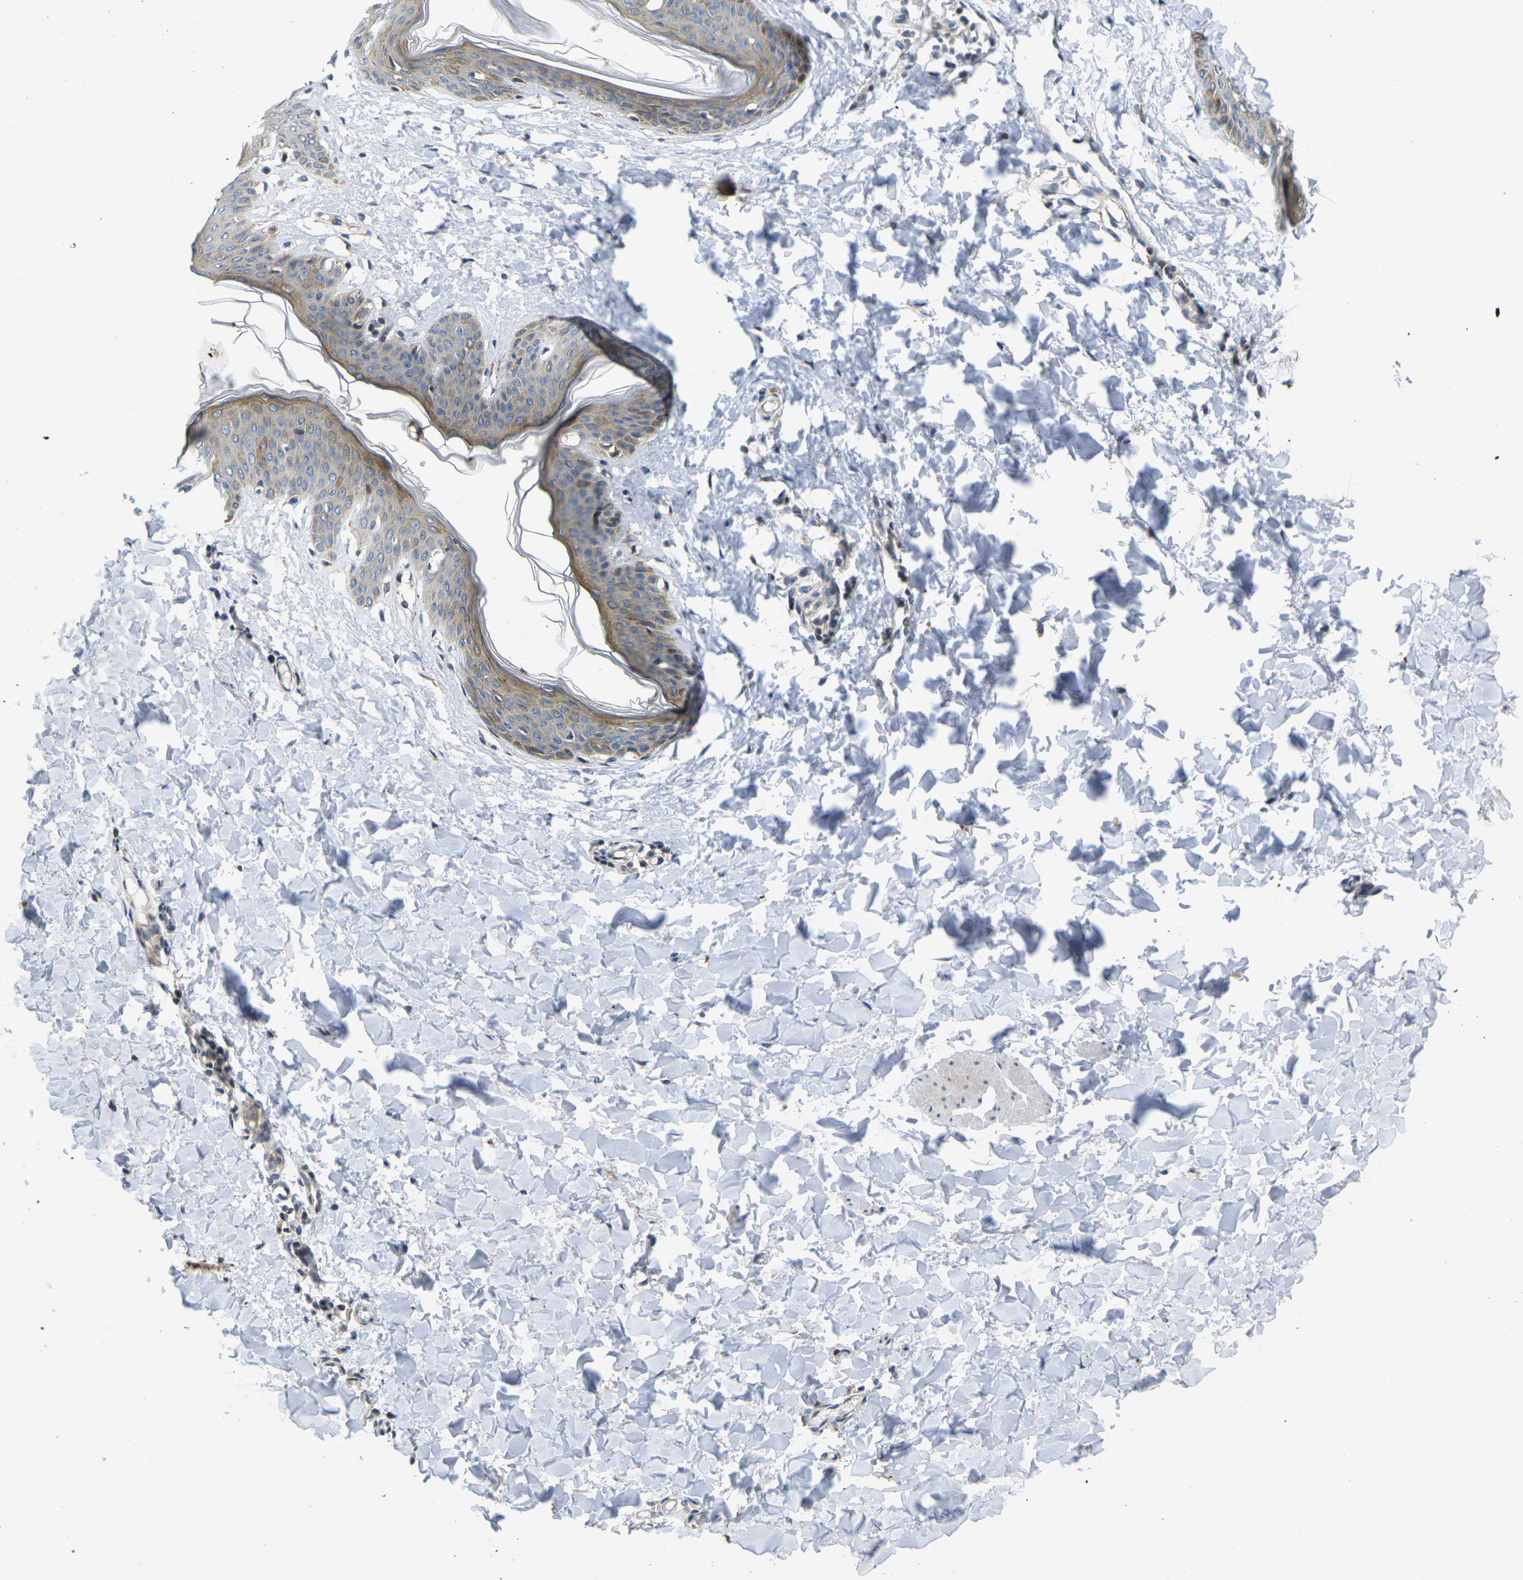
{"staining": {"intensity": "negative", "quantity": "none", "location": "none"}, "tissue": "skin", "cell_type": "Fibroblasts", "image_type": "normal", "snomed": [{"axis": "morphology", "description": "Normal tissue, NOS"}, {"axis": "topography", "description": "Skin"}], "caption": "Immunohistochemistry (IHC) photomicrograph of unremarkable human skin stained for a protein (brown), which displays no expression in fibroblasts. (DAB (3,3'-diaminobenzidine) immunohistochemistry with hematoxylin counter stain).", "gene": "ROBO2", "patient": {"sex": "female", "age": 17}}